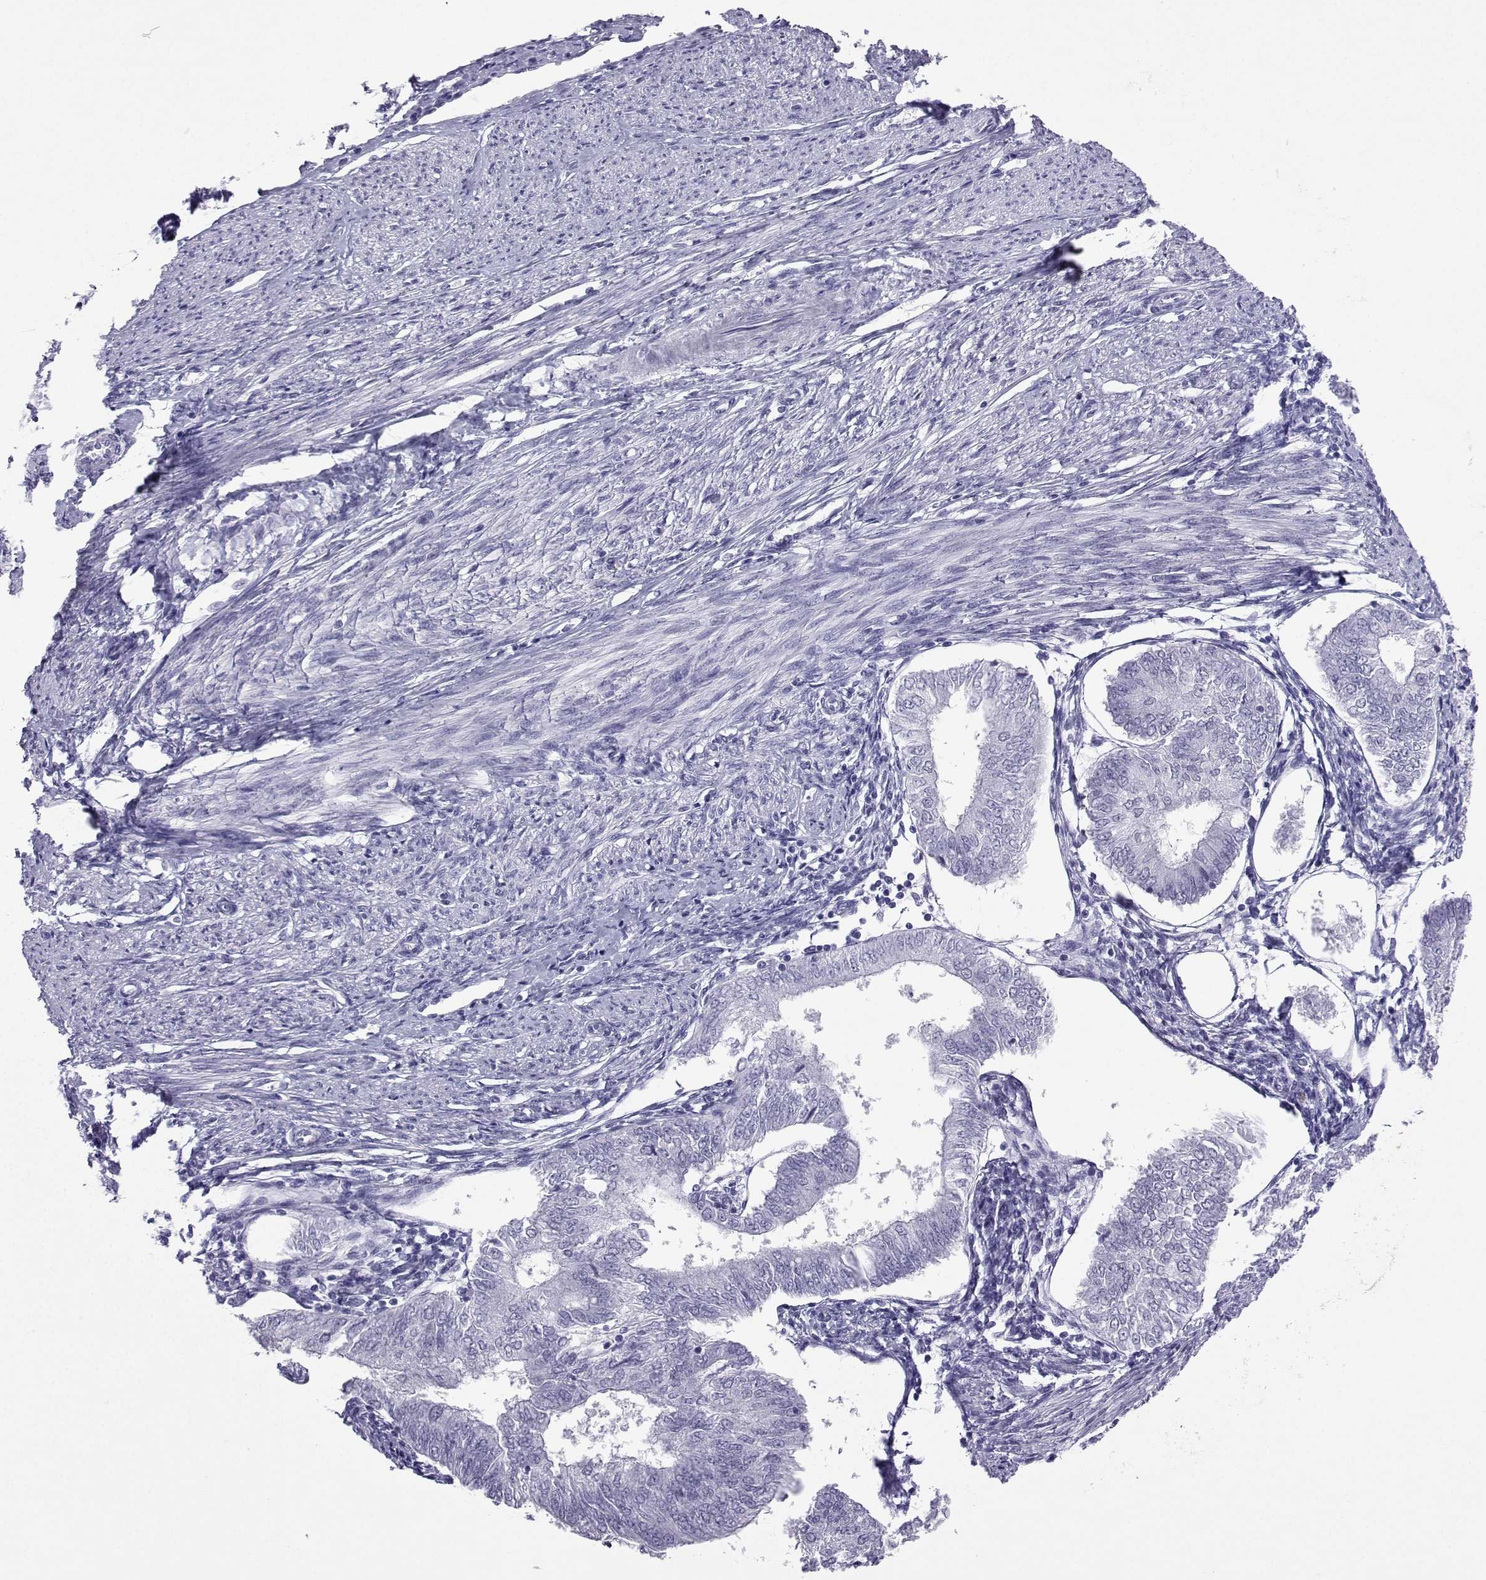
{"staining": {"intensity": "negative", "quantity": "none", "location": "none"}, "tissue": "endometrial cancer", "cell_type": "Tumor cells", "image_type": "cancer", "snomed": [{"axis": "morphology", "description": "Adenocarcinoma, NOS"}, {"axis": "topography", "description": "Endometrium"}], "caption": "High power microscopy photomicrograph of an immunohistochemistry (IHC) image of endometrial cancer, revealing no significant positivity in tumor cells.", "gene": "LORICRIN", "patient": {"sex": "female", "age": 58}}